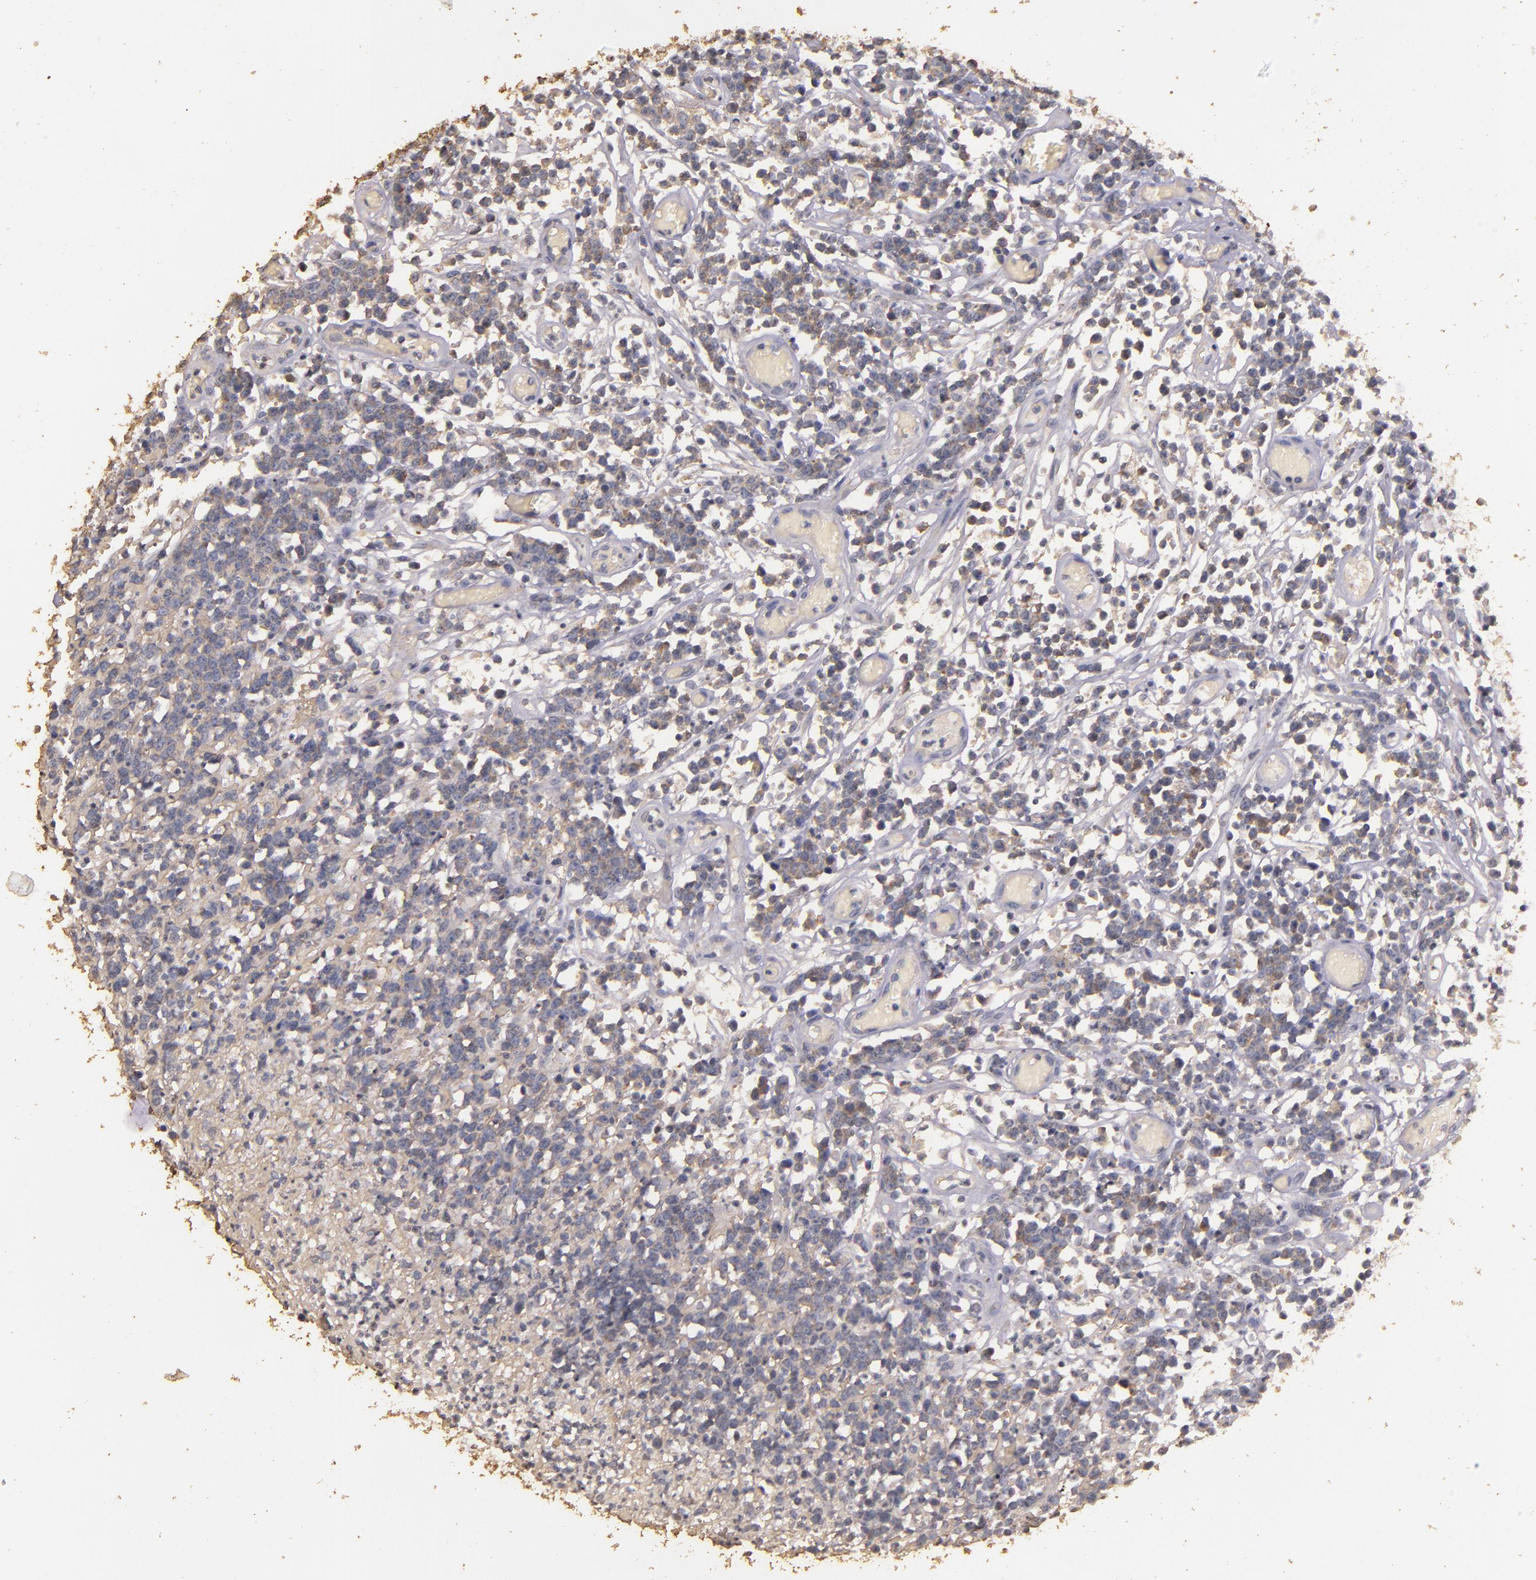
{"staining": {"intensity": "weak", "quantity": "25%-75%", "location": "cytoplasmic/membranous"}, "tissue": "lymphoma", "cell_type": "Tumor cells", "image_type": "cancer", "snomed": [{"axis": "morphology", "description": "Malignant lymphoma, non-Hodgkin's type, High grade"}, {"axis": "topography", "description": "Colon"}], "caption": "Immunohistochemical staining of high-grade malignant lymphoma, non-Hodgkin's type displays weak cytoplasmic/membranous protein positivity in about 25%-75% of tumor cells.", "gene": "BCL2L13", "patient": {"sex": "male", "age": 82}}